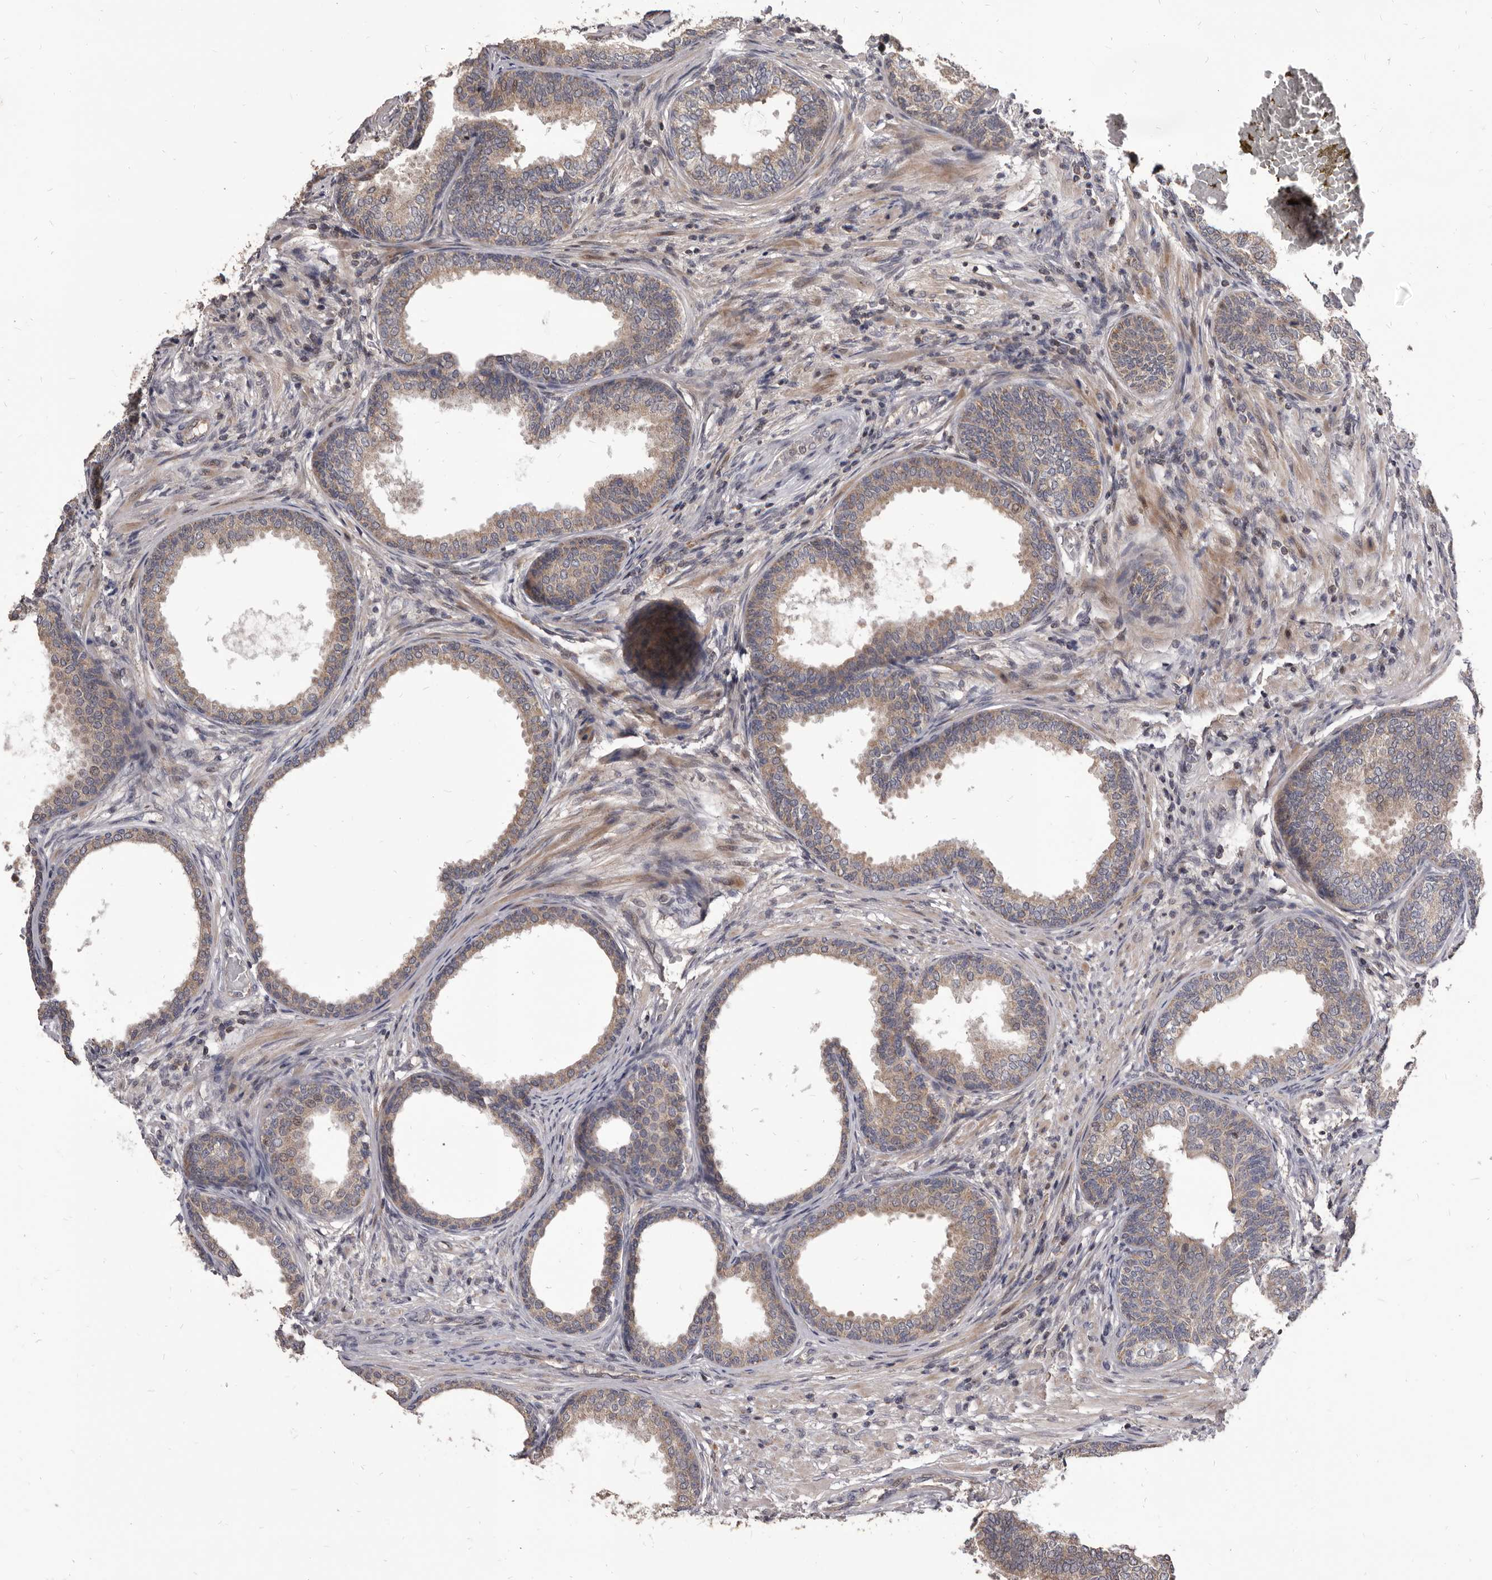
{"staining": {"intensity": "moderate", "quantity": "25%-75%", "location": "cytoplasmic/membranous"}, "tissue": "prostate", "cell_type": "Glandular cells", "image_type": "normal", "snomed": [{"axis": "morphology", "description": "Normal tissue, NOS"}, {"axis": "topography", "description": "Prostate"}], "caption": "Unremarkable prostate was stained to show a protein in brown. There is medium levels of moderate cytoplasmic/membranous positivity in about 25%-75% of glandular cells.", "gene": "MAP3K14", "patient": {"sex": "male", "age": 76}}